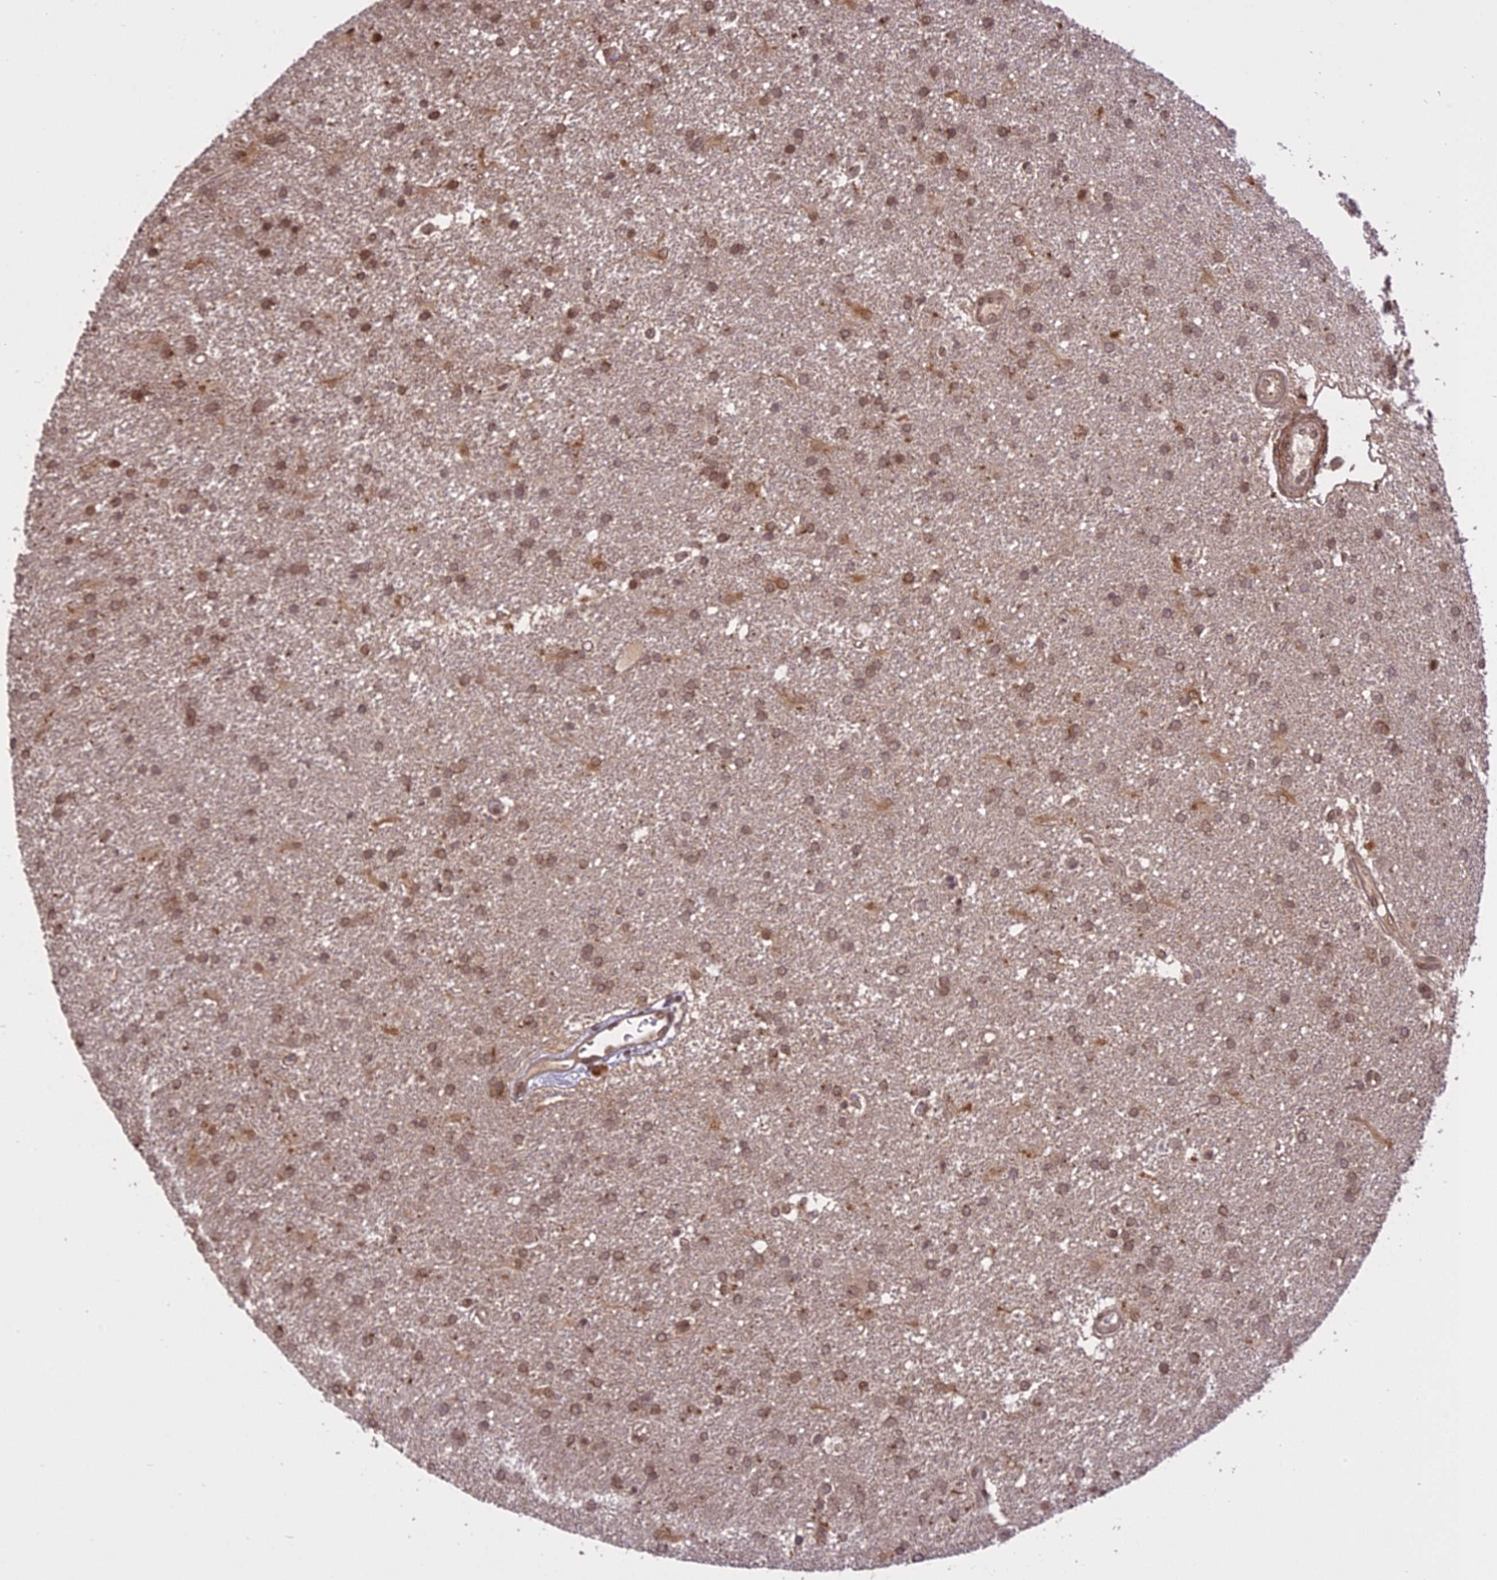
{"staining": {"intensity": "moderate", "quantity": ">75%", "location": "cytoplasmic/membranous,nuclear"}, "tissue": "glioma", "cell_type": "Tumor cells", "image_type": "cancer", "snomed": [{"axis": "morphology", "description": "Glioma, malignant, Low grade"}, {"axis": "topography", "description": "Brain"}], "caption": "IHC of human glioma displays medium levels of moderate cytoplasmic/membranous and nuclear expression in about >75% of tumor cells. The staining was performed using DAB (3,3'-diaminobenzidine) to visualize the protein expression in brown, while the nuclei were stained in blue with hematoxylin (Magnification: 20x).", "gene": "PRELID2", "patient": {"sex": "male", "age": 66}}